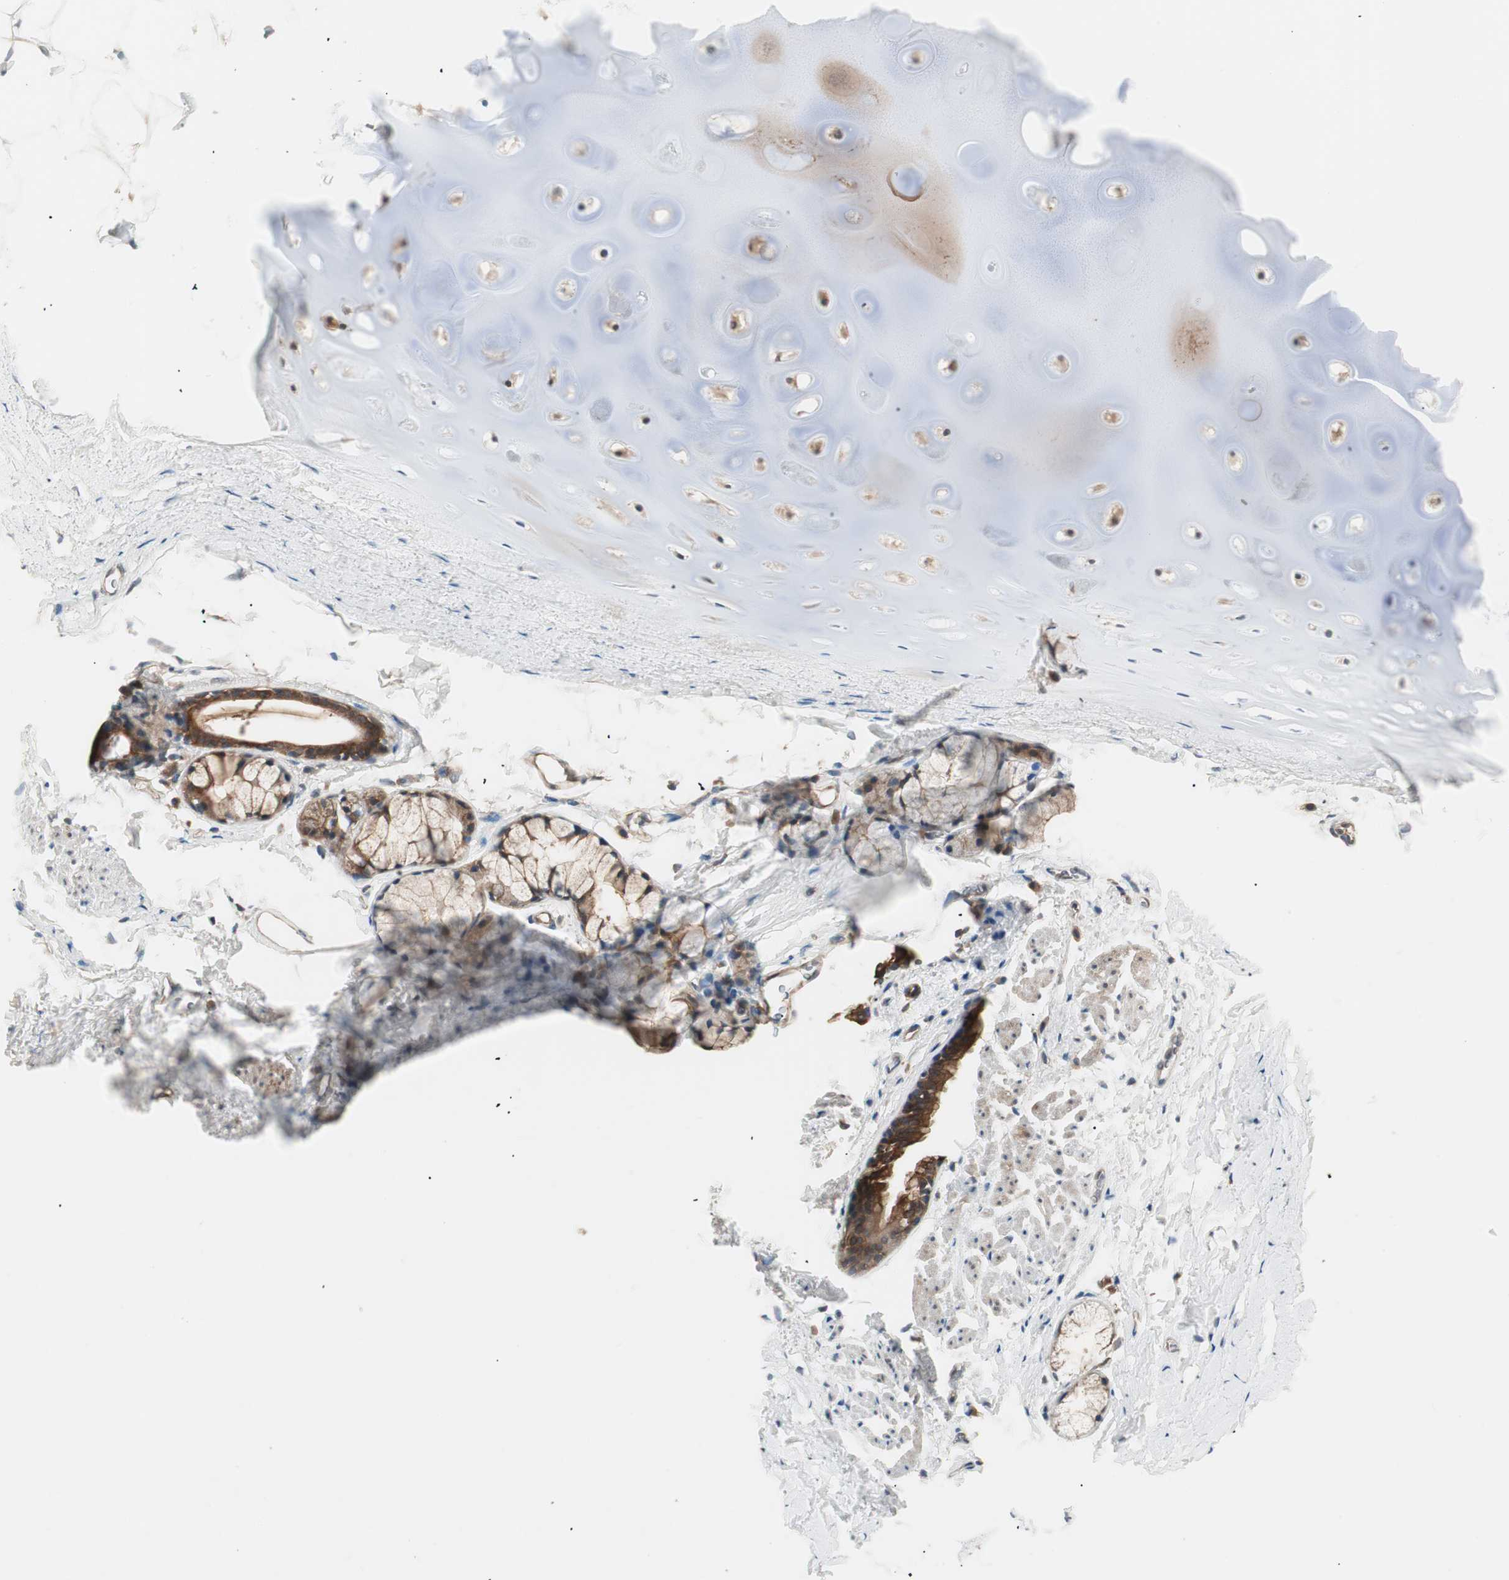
{"staining": {"intensity": "weak", "quantity": "<25%", "location": "cytoplasmic/membranous"}, "tissue": "adipose tissue", "cell_type": "Adipocytes", "image_type": "normal", "snomed": [{"axis": "morphology", "description": "Normal tissue, NOS"}, {"axis": "topography", "description": "Cartilage tissue"}, {"axis": "topography", "description": "Bronchus"}], "caption": "A high-resolution photomicrograph shows IHC staining of normal adipose tissue, which demonstrates no significant staining in adipocytes.", "gene": "TSG101", "patient": {"sex": "female", "age": 73}}